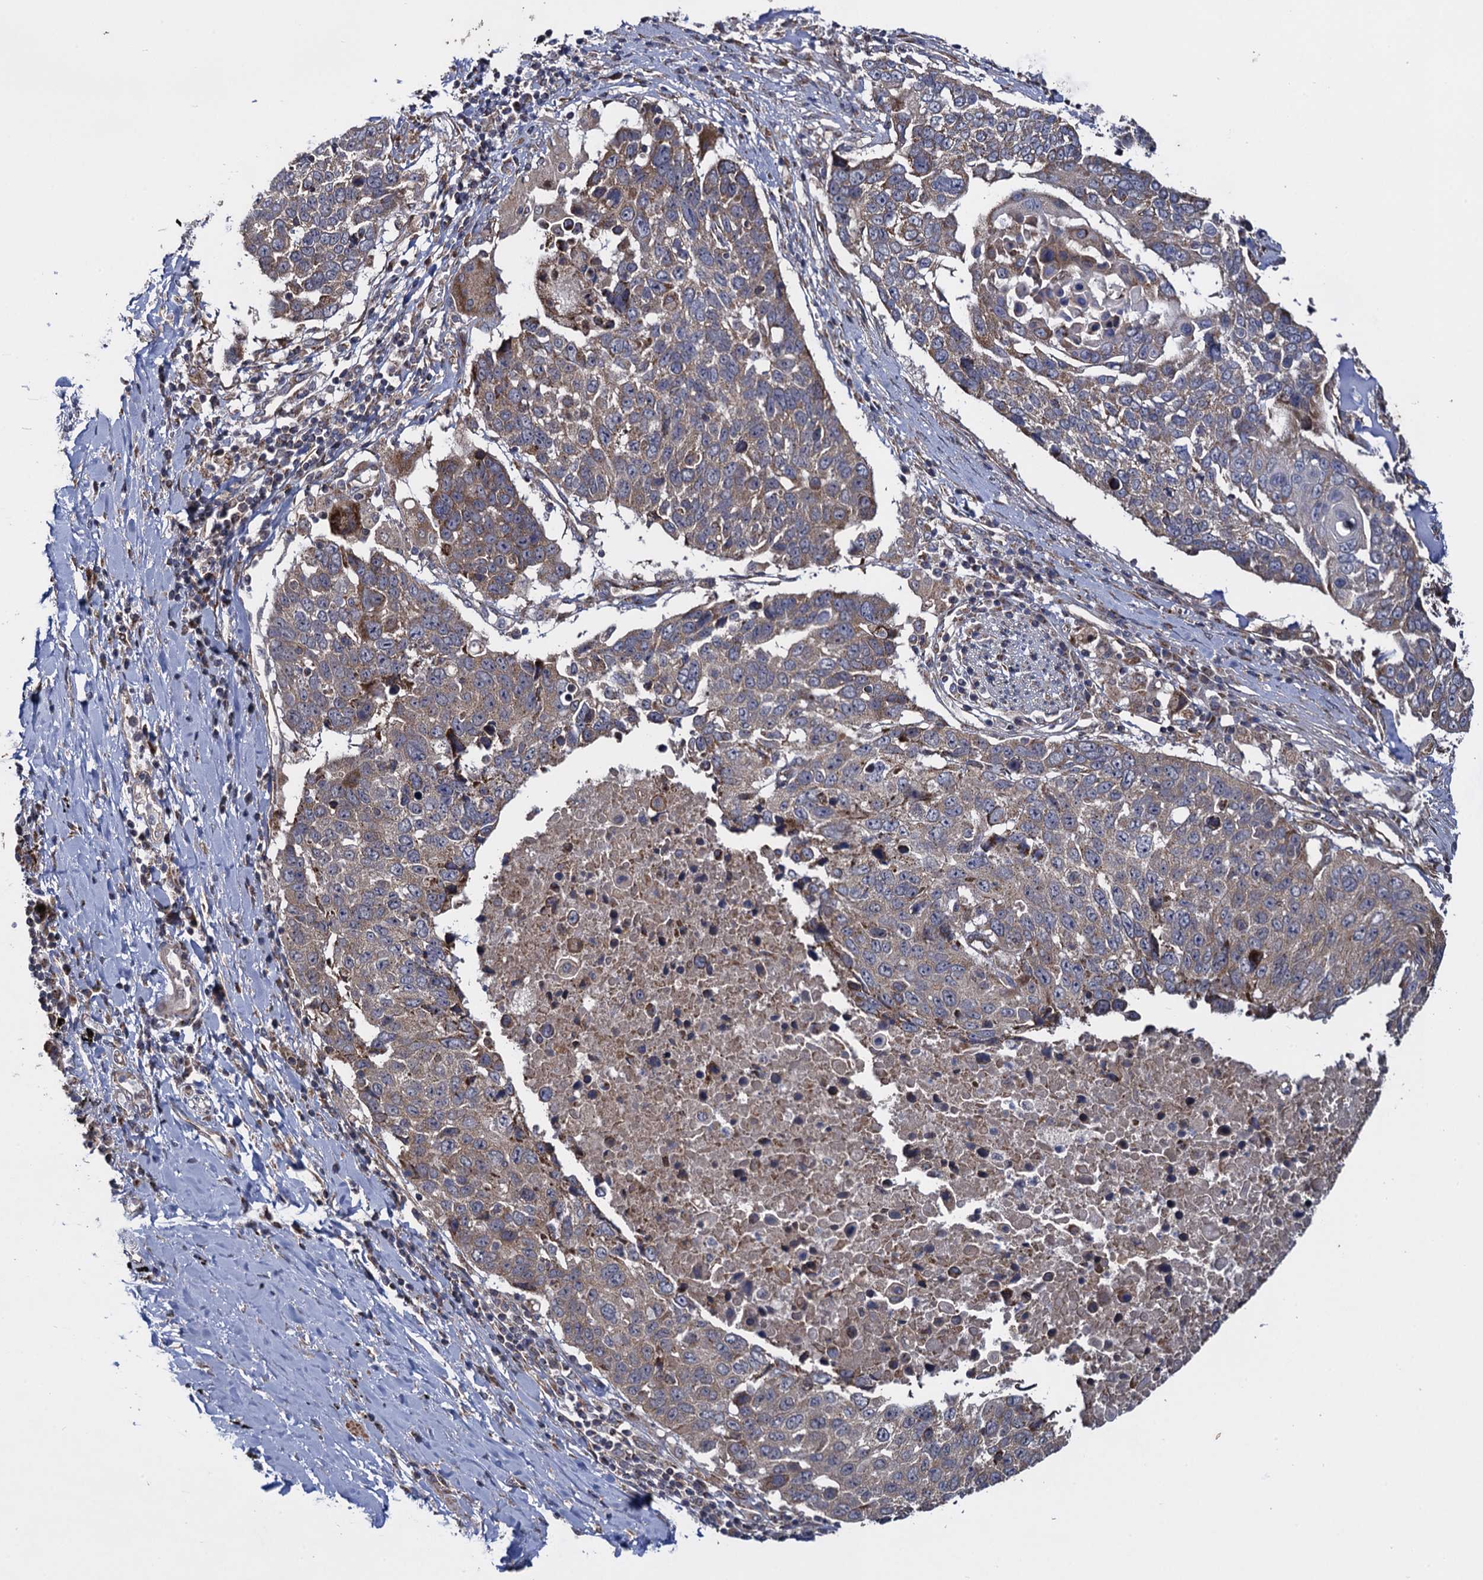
{"staining": {"intensity": "weak", "quantity": ">75%", "location": "cytoplasmic/membranous"}, "tissue": "lung cancer", "cell_type": "Tumor cells", "image_type": "cancer", "snomed": [{"axis": "morphology", "description": "Squamous cell carcinoma, NOS"}, {"axis": "topography", "description": "Lung"}], "caption": "Weak cytoplasmic/membranous expression for a protein is present in approximately >75% of tumor cells of lung cancer (squamous cell carcinoma) using immunohistochemistry.", "gene": "HAUS1", "patient": {"sex": "male", "age": 66}}